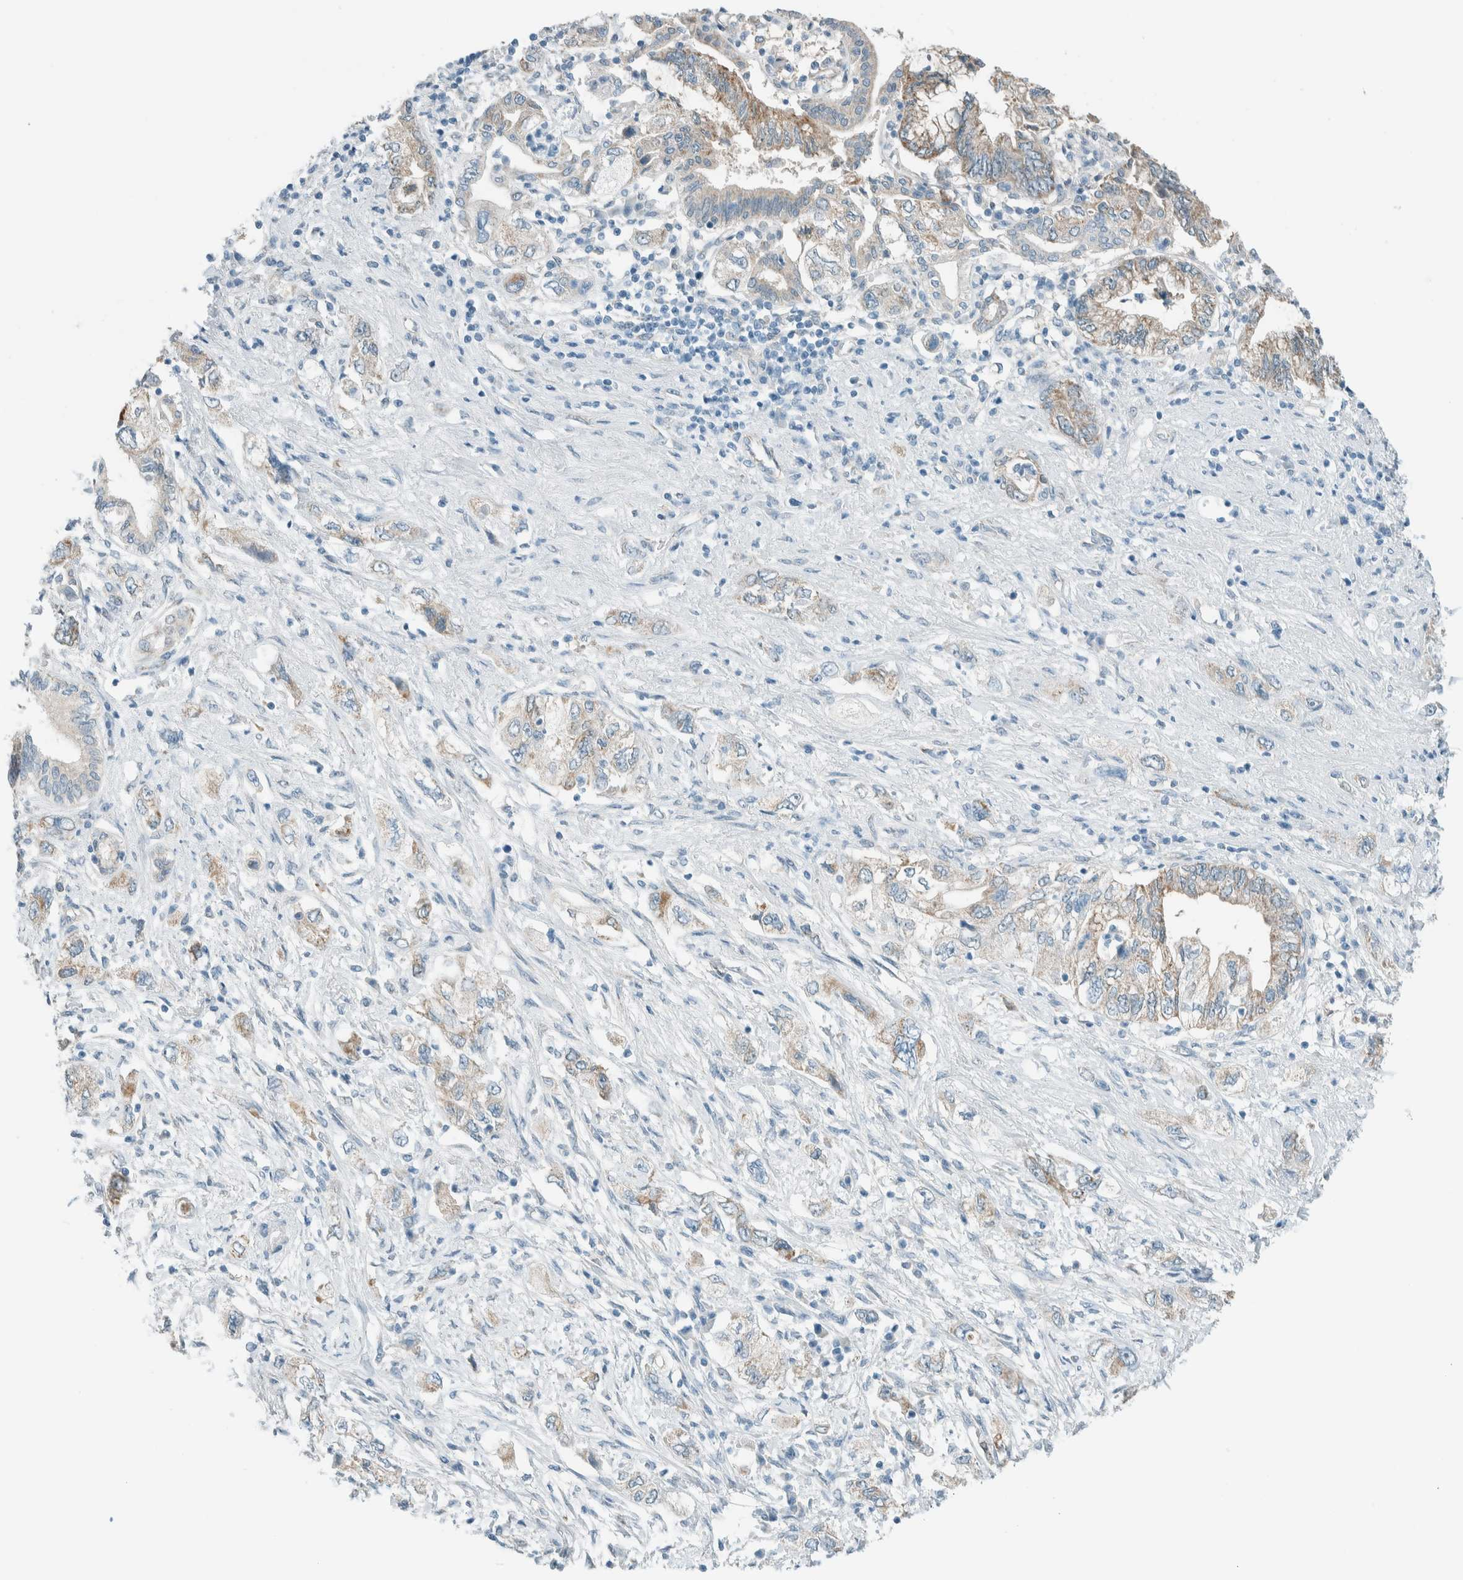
{"staining": {"intensity": "weak", "quantity": ">75%", "location": "cytoplasmic/membranous"}, "tissue": "pancreatic cancer", "cell_type": "Tumor cells", "image_type": "cancer", "snomed": [{"axis": "morphology", "description": "Adenocarcinoma, NOS"}, {"axis": "topography", "description": "Pancreas"}], "caption": "Pancreatic cancer tissue demonstrates weak cytoplasmic/membranous expression in about >75% of tumor cells The protein is stained brown, and the nuclei are stained in blue (DAB IHC with brightfield microscopy, high magnification).", "gene": "ALDH7A1", "patient": {"sex": "female", "age": 73}}